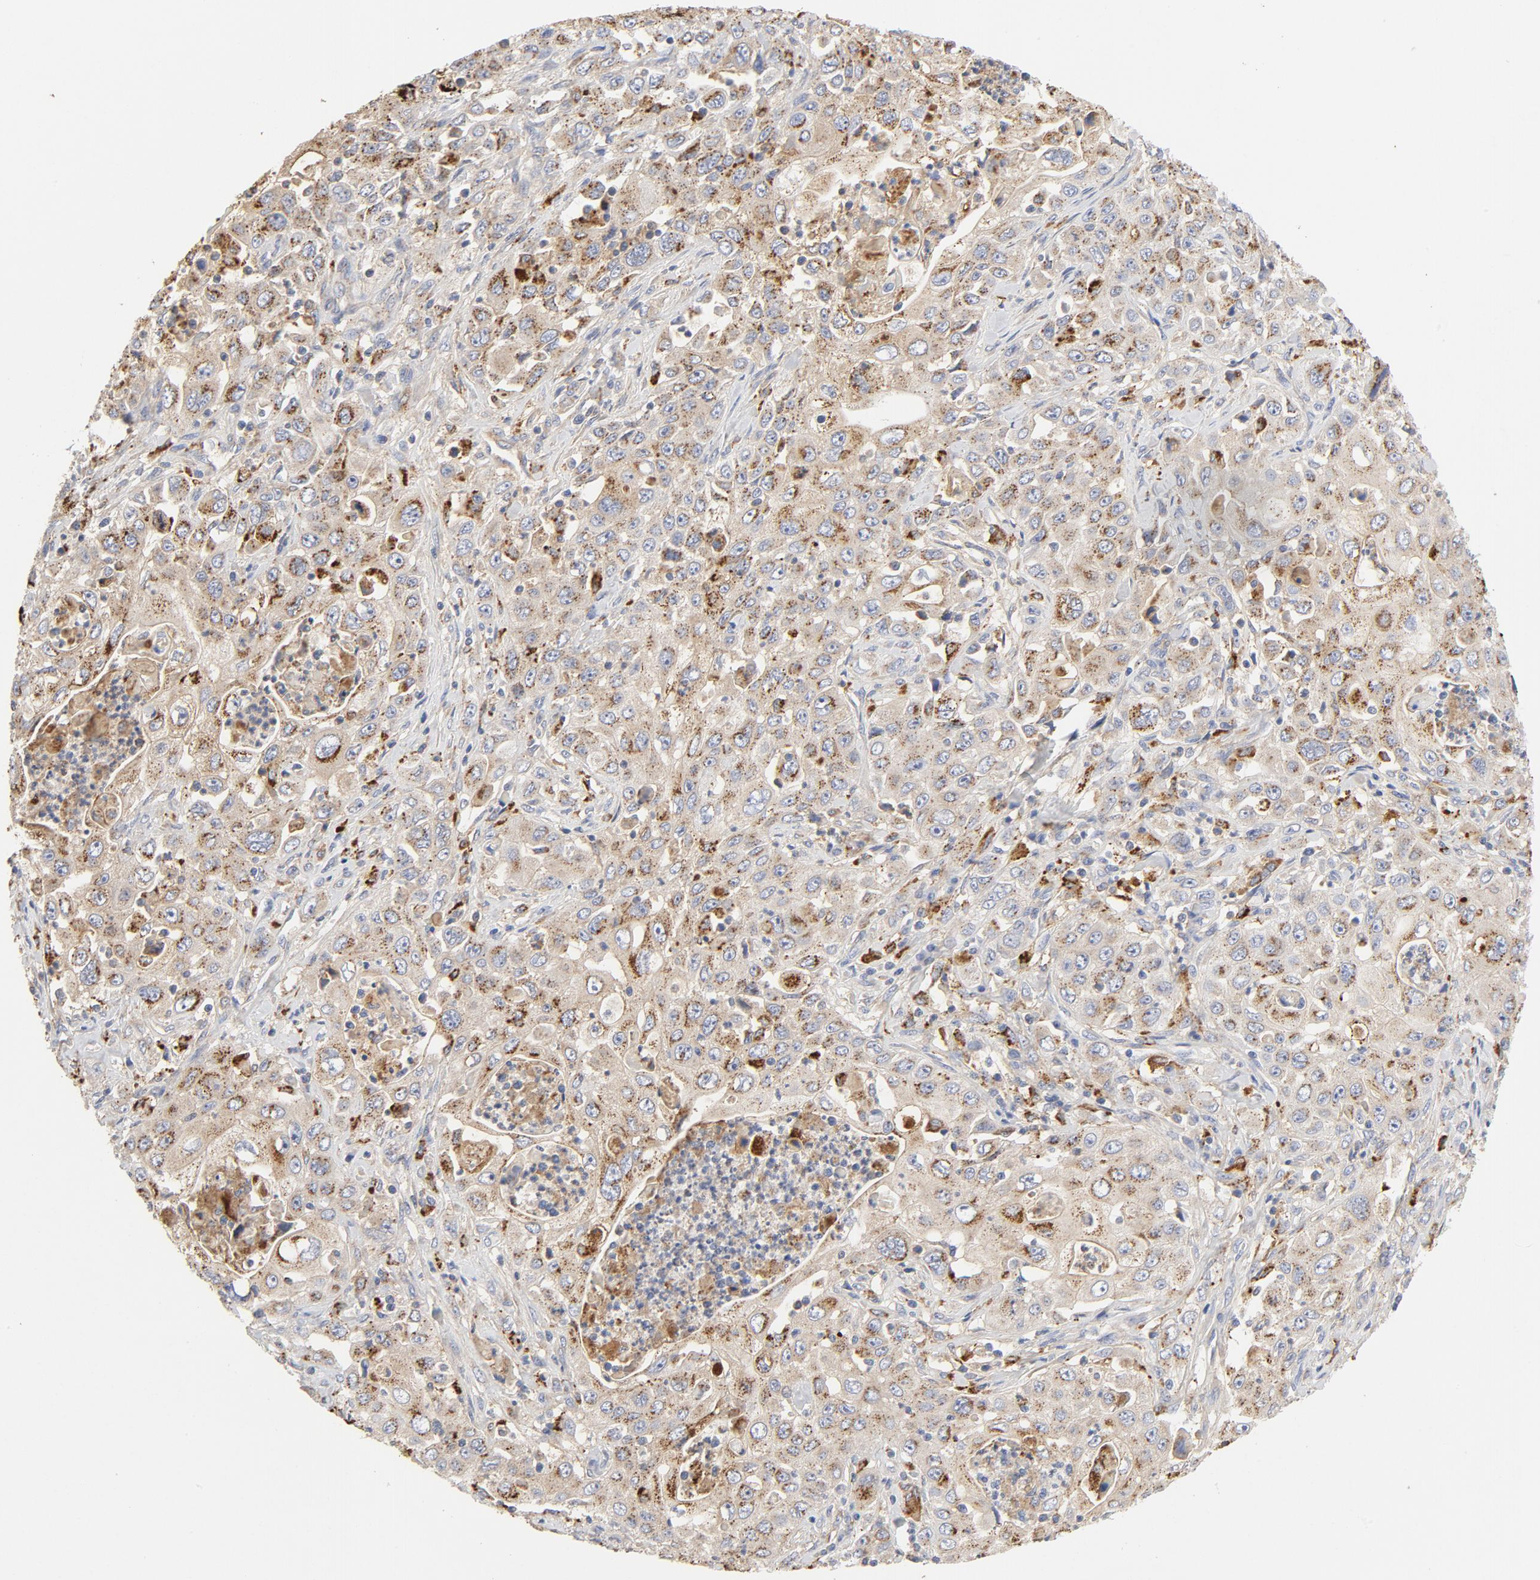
{"staining": {"intensity": "moderate", "quantity": "25%-75%", "location": "cytoplasmic/membranous"}, "tissue": "pancreatic cancer", "cell_type": "Tumor cells", "image_type": "cancer", "snomed": [{"axis": "morphology", "description": "Adenocarcinoma, NOS"}, {"axis": "topography", "description": "Pancreas"}], "caption": "Protein staining of pancreatic adenocarcinoma tissue reveals moderate cytoplasmic/membranous expression in approximately 25%-75% of tumor cells. (DAB IHC, brown staining for protein, blue staining for nuclei).", "gene": "MAGEB17", "patient": {"sex": "male", "age": 70}}